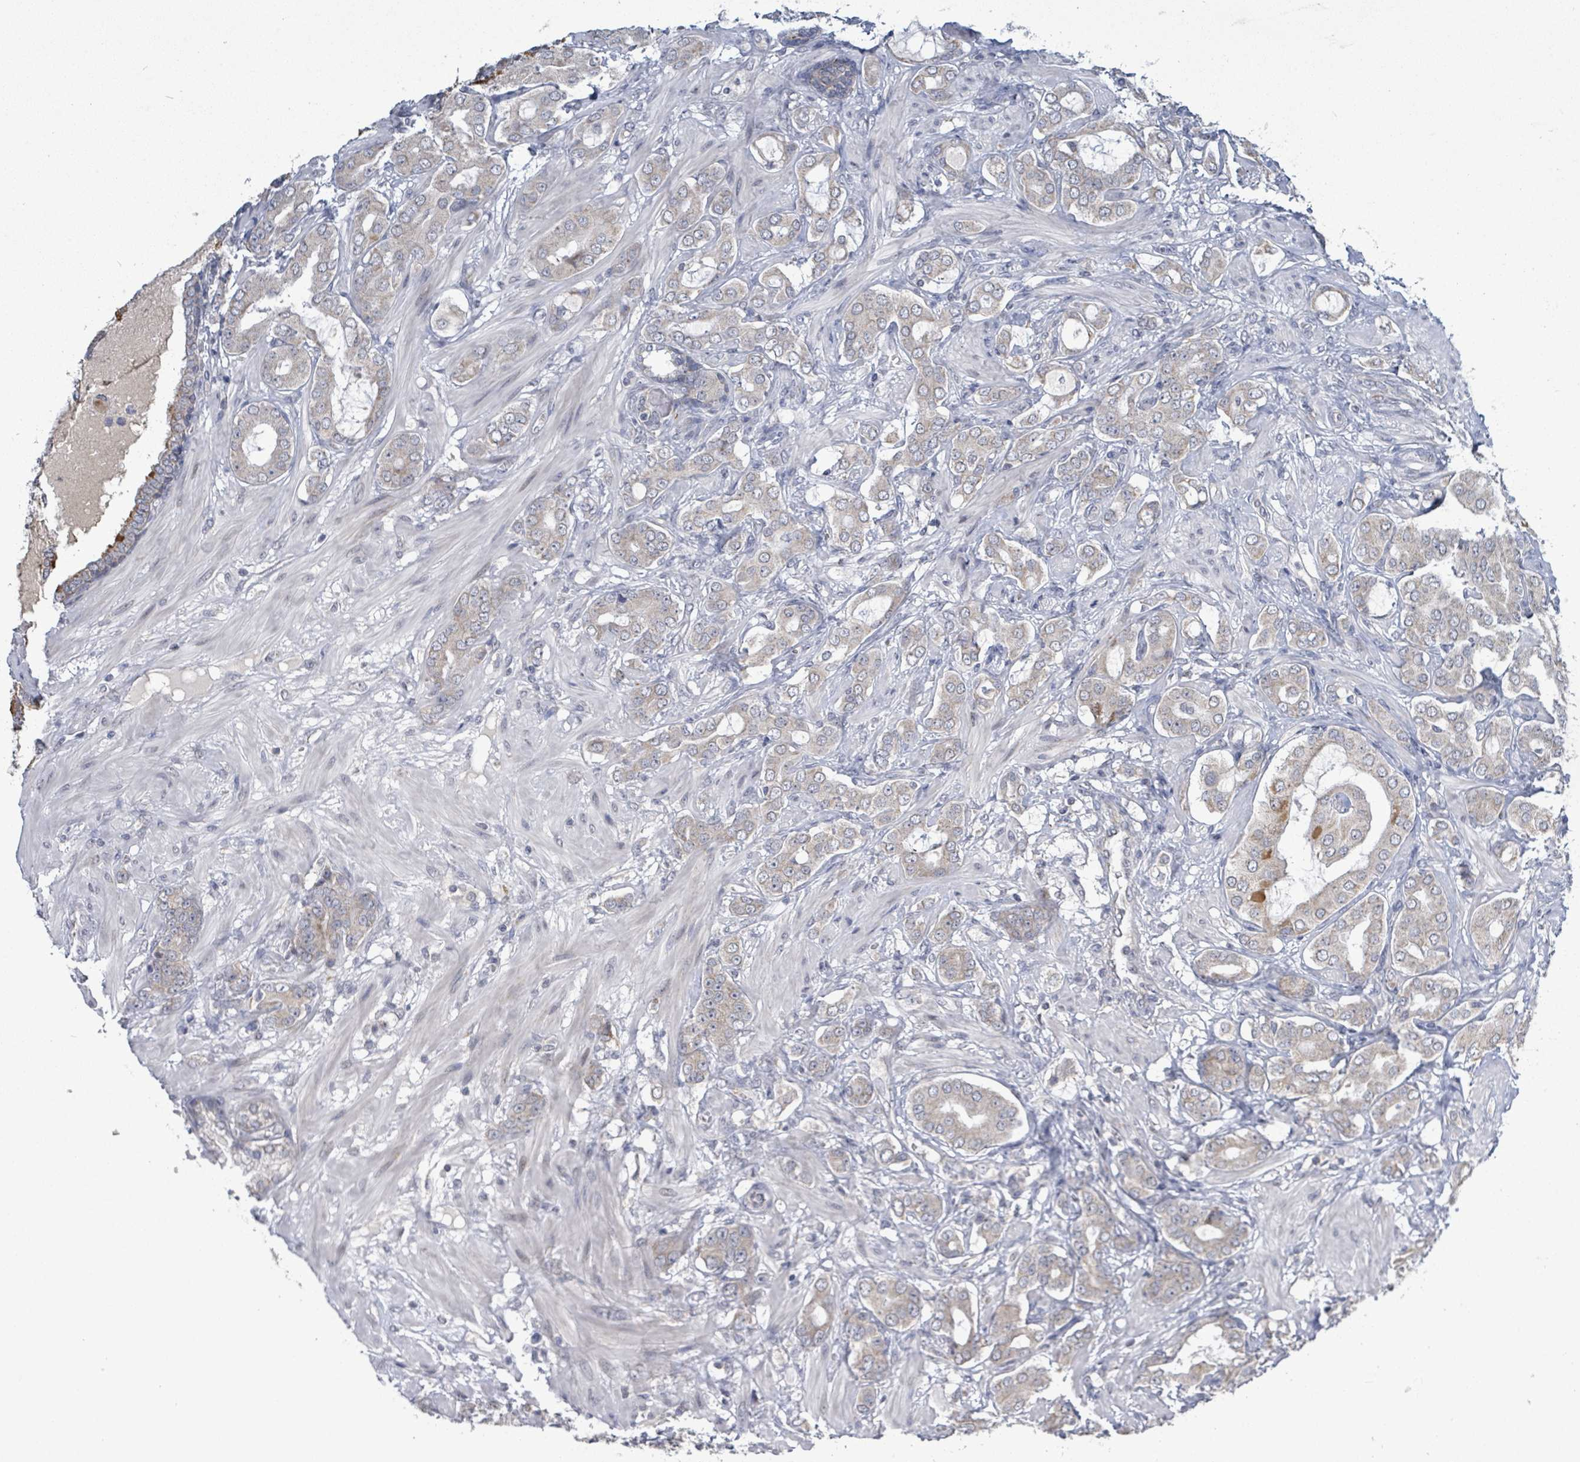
{"staining": {"intensity": "weak", "quantity": "25%-75%", "location": "cytoplasmic/membranous"}, "tissue": "prostate cancer", "cell_type": "Tumor cells", "image_type": "cancer", "snomed": [{"axis": "morphology", "description": "Adenocarcinoma, Low grade"}, {"axis": "topography", "description": "Prostate"}], "caption": "DAB (3,3'-diaminobenzidine) immunohistochemical staining of adenocarcinoma (low-grade) (prostate) shows weak cytoplasmic/membranous protein positivity in about 25%-75% of tumor cells. (brown staining indicates protein expression, while blue staining denotes nuclei).", "gene": "COQ10B", "patient": {"sex": "male", "age": 57}}